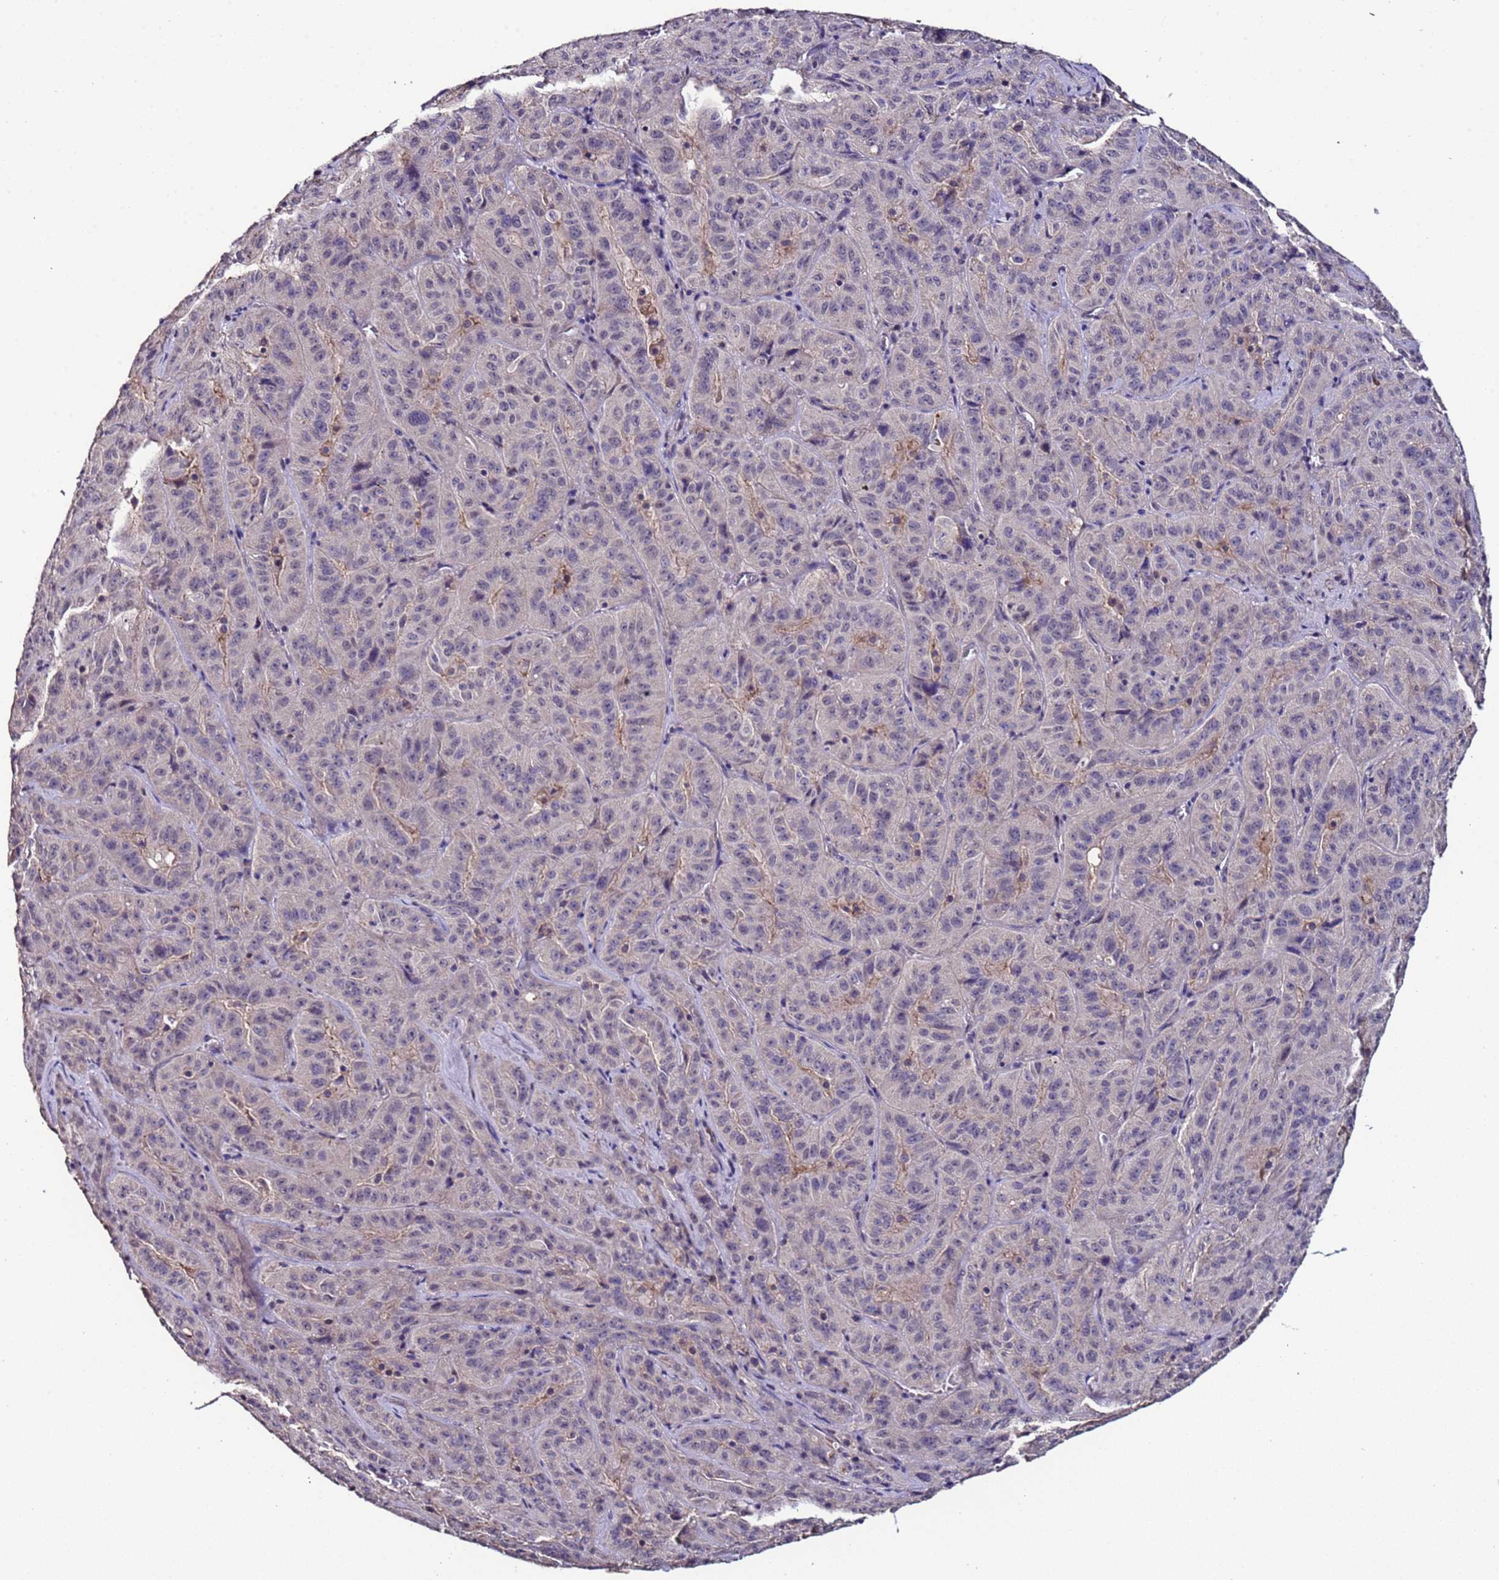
{"staining": {"intensity": "negative", "quantity": "none", "location": "none"}, "tissue": "pancreatic cancer", "cell_type": "Tumor cells", "image_type": "cancer", "snomed": [{"axis": "morphology", "description": "Adenocarcinoma, NOS"}, {"axis": "topography", "description": "Pancreas"}], "caption": "Adenocarcinoma (pancreatic) stained for a protein using immunohistochemistry (IHC) demonstrates no expression tumor cells.", "gene": "ZNF248", "patient": {"sex": "male", "age": 63}}